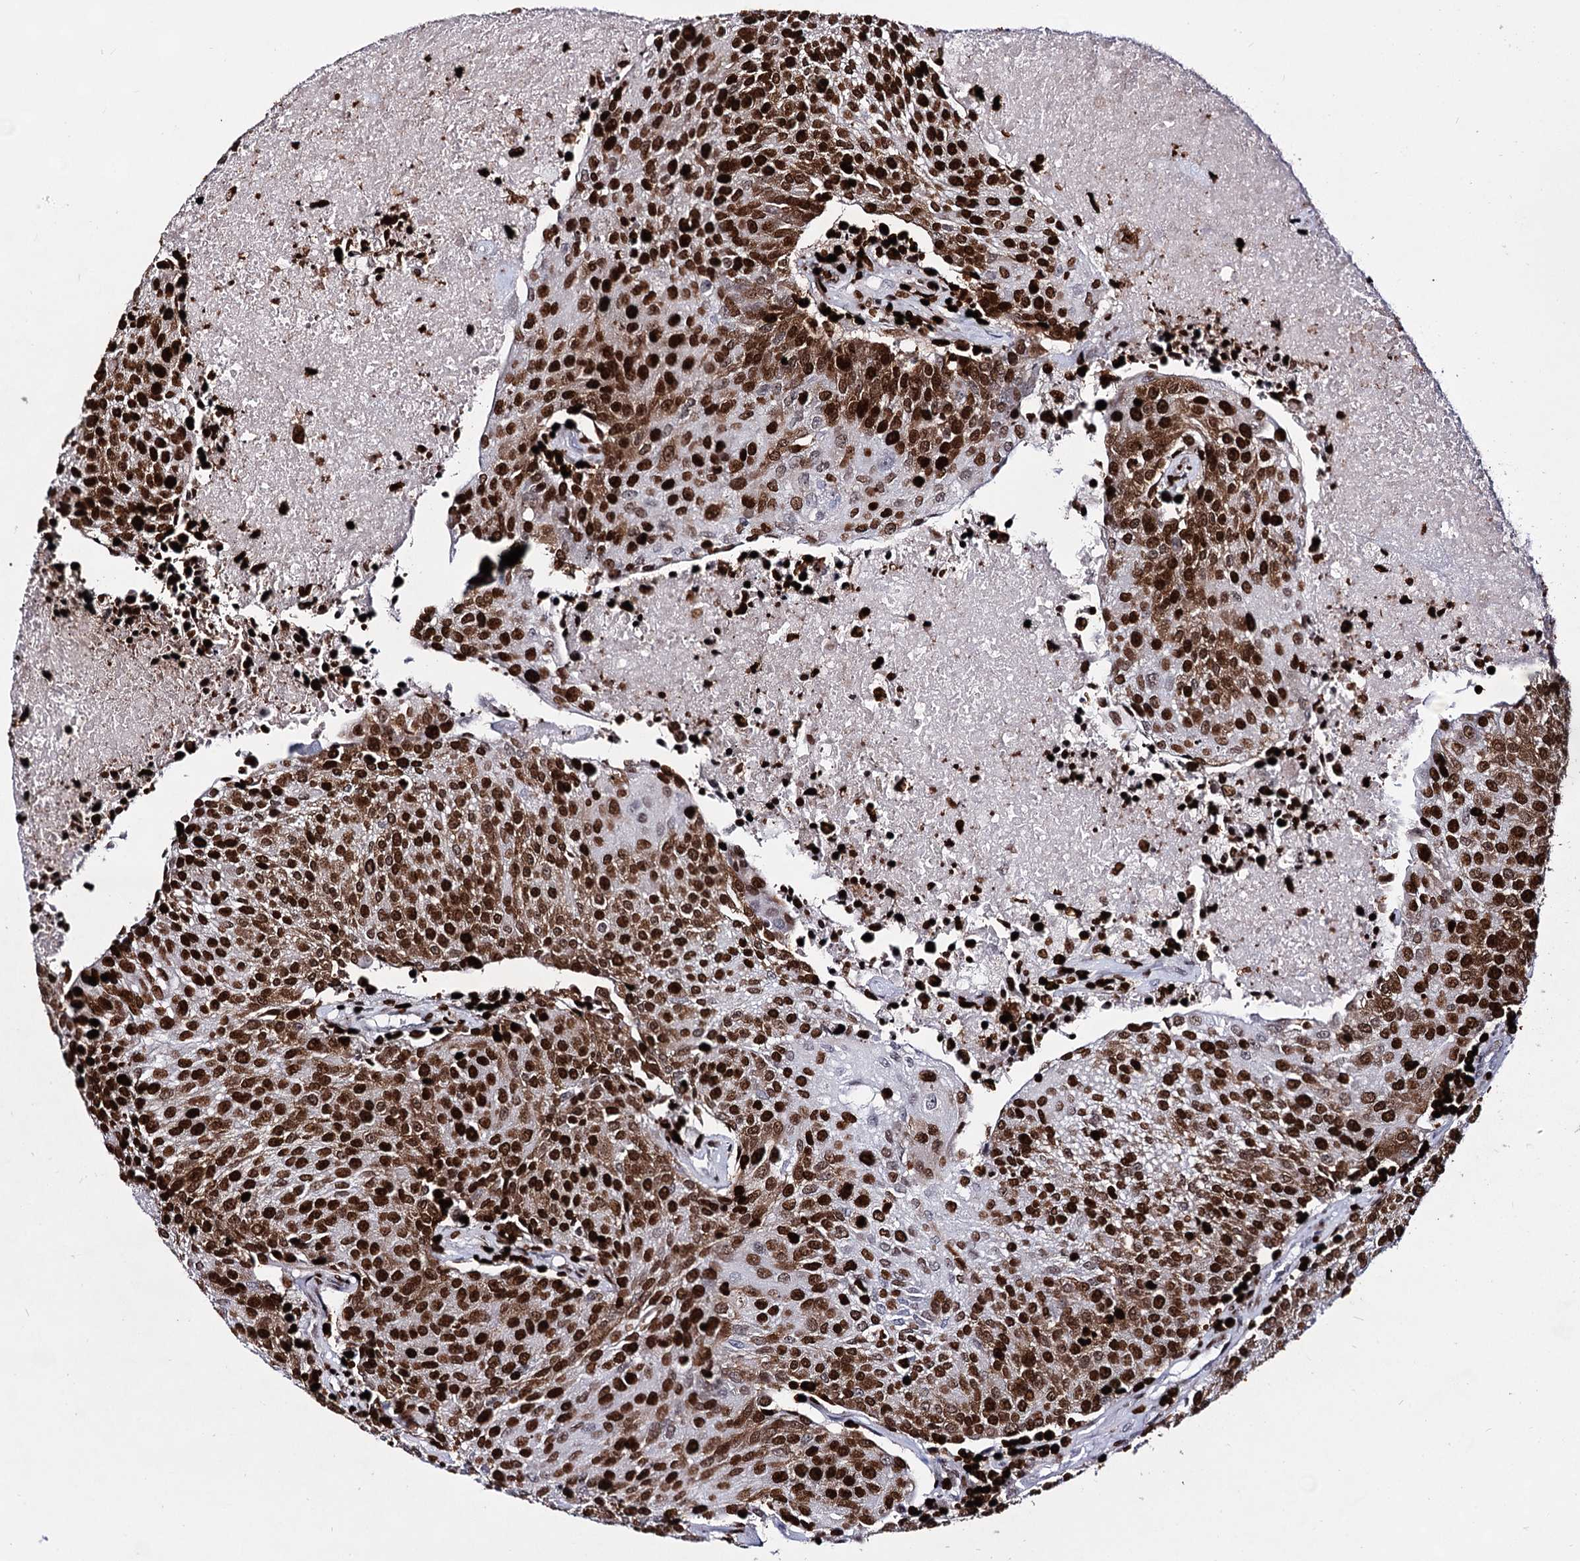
{"staining": {"intensity": "strong", "quantity": ">75%", "location": "nuclear"}, "tissue": "urothelial cancer", "cell_type": "Tumor cells", "image_type": "cancer", "snomed": [{"axis": "morphology", "description": "Urothelial carcinoma, High grade"}, {"axis": "topography", "description": "Urinary bladder"}], "caption": "Immunohistochemical staining of human urothelial carcinoma (high-grade) demonstrates high levels of strong nuclear positivity in about >75% of tumor cells. (Stains: DAB in brown, nuclei in blue, Microscopy: brightfield microscopy at high magnification).", "gene": "HMGB2", "patient": {"sex": "female", "age": 85}}